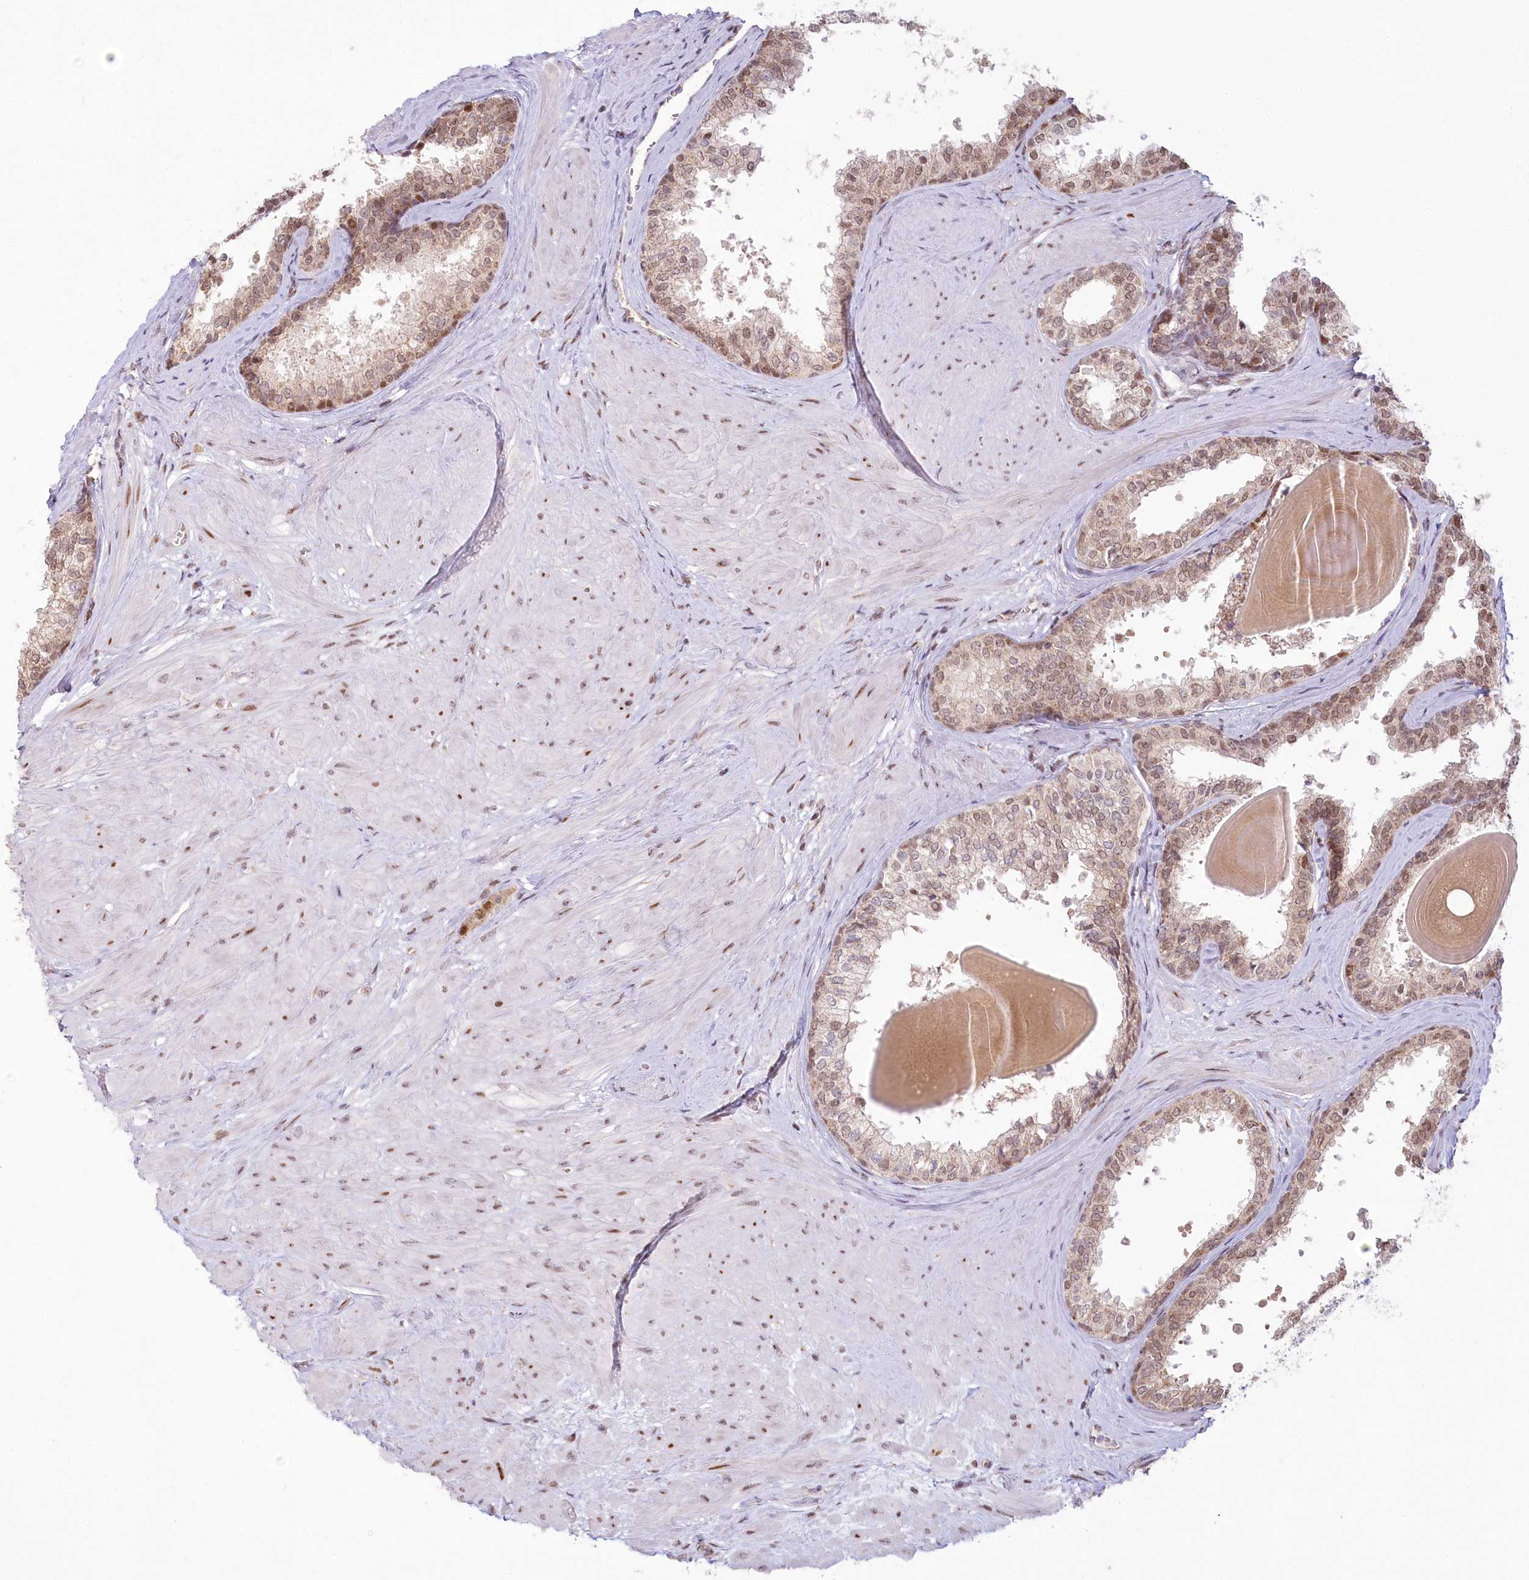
{"staining": {"intensity": "moderate", "quantity": ">75%", "location": "cytoplasmic/membranous,nuclear"}, "tissue": "prostate", "cell_type": "Glandular cells", "image_type": "normal", "snomed": [{"axis": "morphology", "description": "Normal tissue, NOS"}, {"axis": "topography", "description": "Prostate"}], "caption": "Brown immunohistochemical staining in normal prostate exhibits moderate cytoplasmic/membranous,nuclear expression in approximately >75% of glandular cells. (Stains: DAB in brown, nuclei in blue, Microscopy: brightfield microscopy at high magnification).", "gene": "PYURF", "patient": {"sex": "male", "age": 48}}